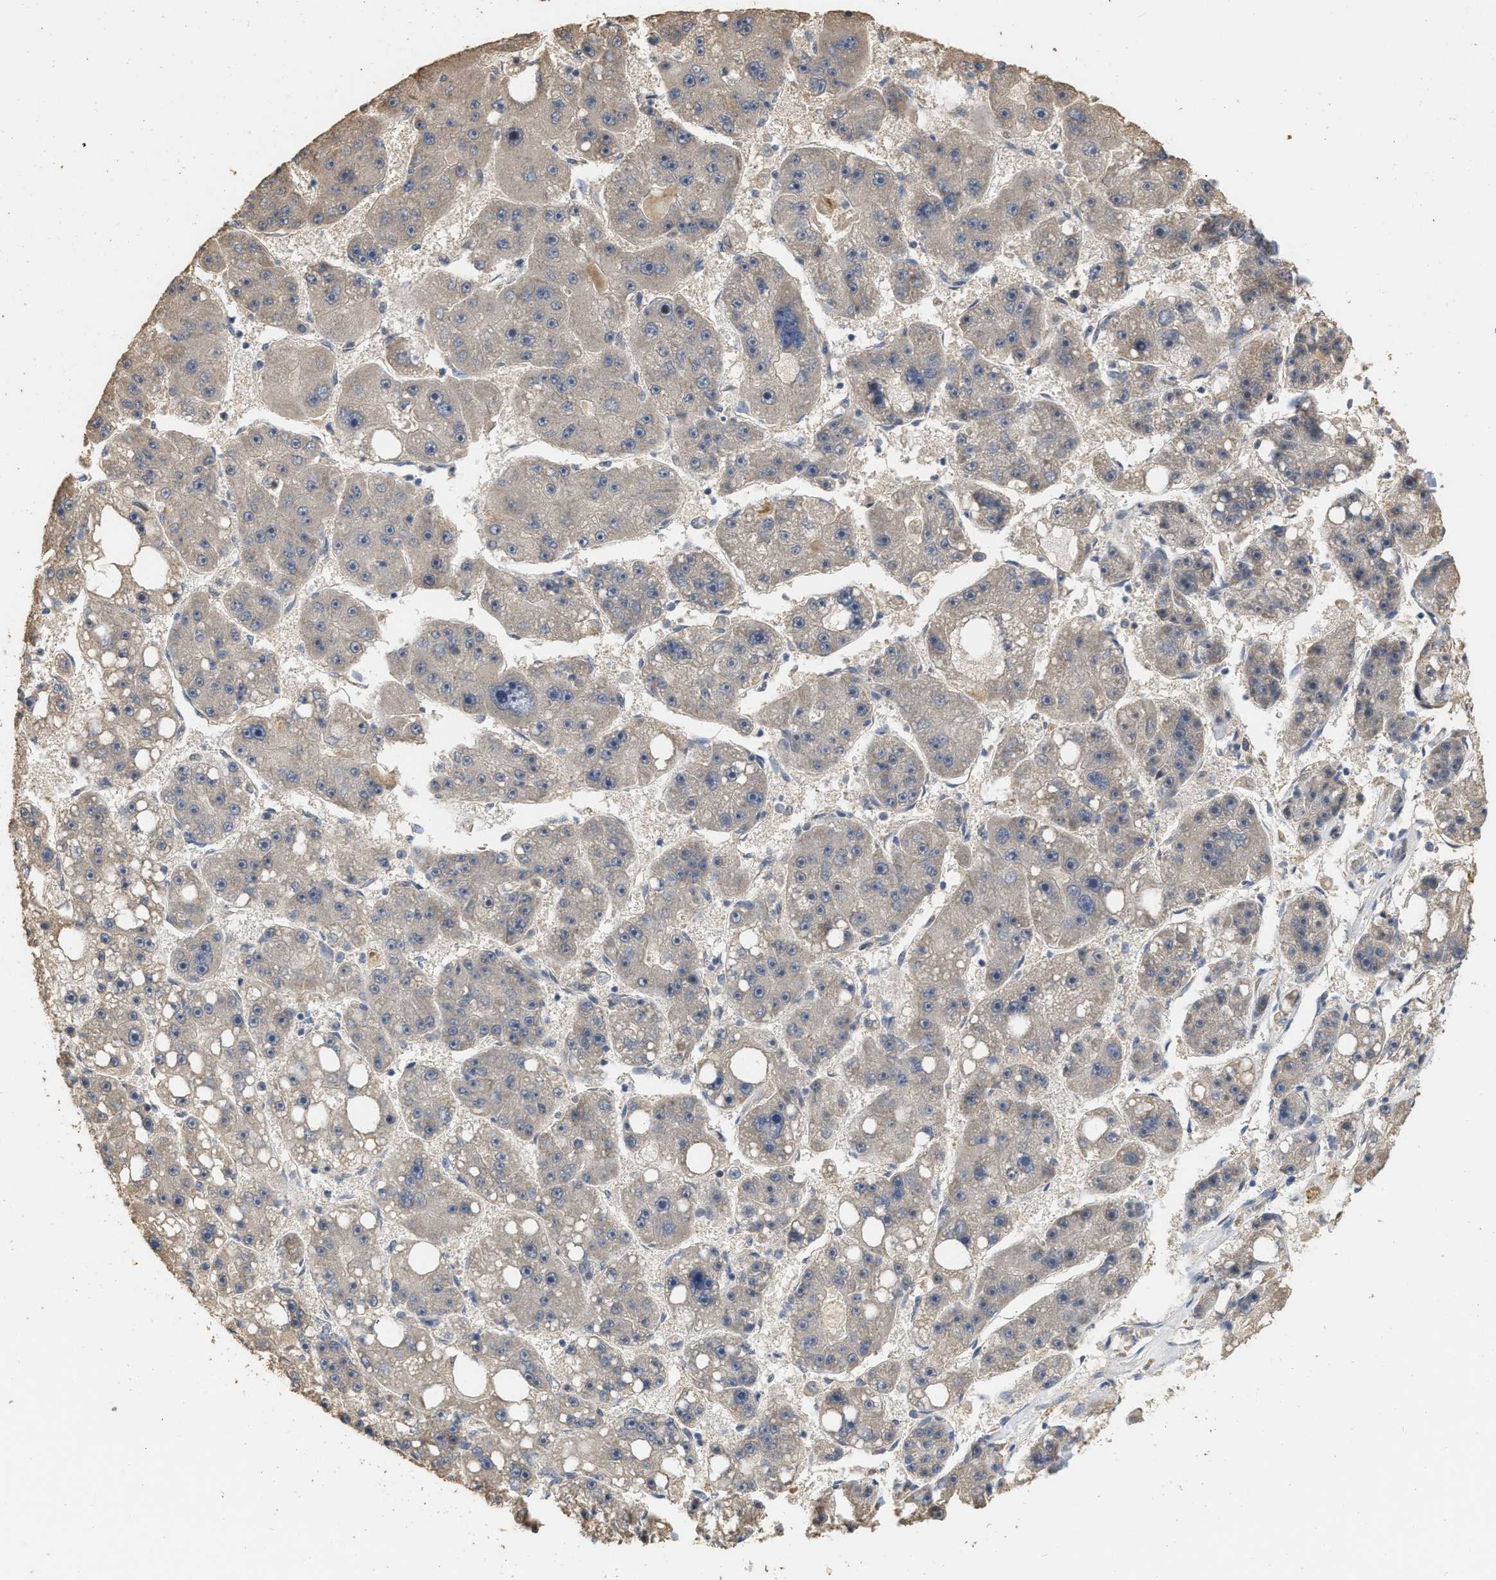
{"staining": {"intensity": "weak", "quantity": "<25%", "location": "cytoplasmic/membranous"}, "tissue": "liver cancer", "cell_type": "Tumor cells", "image_type": "cancer", "snomed": [{"axis": "morphology", "description": "Carcinoma, Hepatocellular, NOS"}, {"axis": "topography", "description": "Liver"}], "caption": "High magnification brightfield microscopy of hepatocellular carcinoma (liver) stained with DAB (3,3'-diaminobenzidine) (brown) and counterstained with hematoxylin (blue): tumor cells show no significant expression.", "gene": "NCS1", "patient": {"sex": "female", "age": 61}}